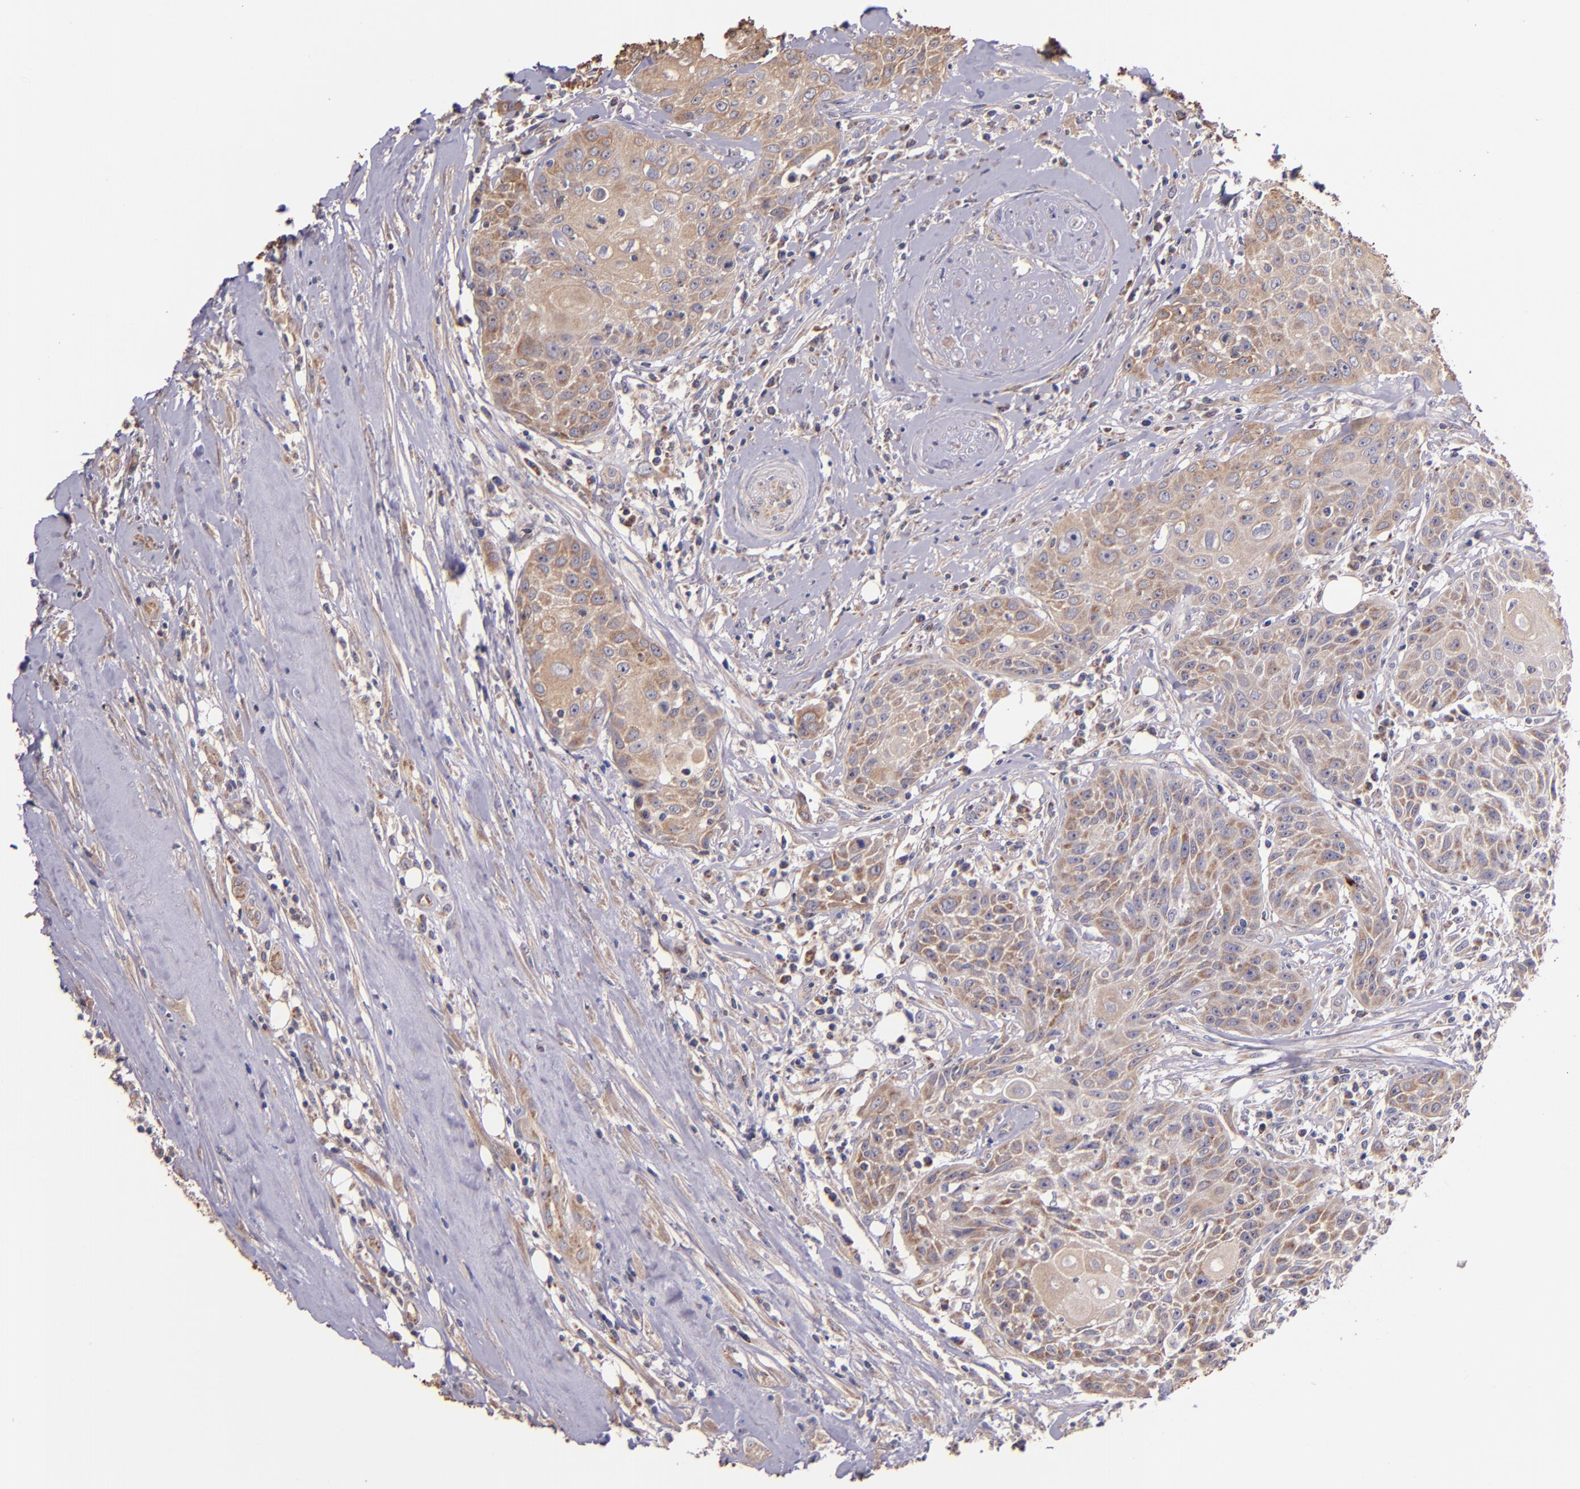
{"staining": {"intensity": "moderate", "quantity": ">75%", "location": "cytoplasmic/membranous"}, "tissue": "head and neck cancer", "cell_type": "Tumor cells", "image_type": "cancer", "snomed": [{"axis": "morphology", "description": "Squamous cell carcinoma, NOS"}, {"axis": "topography", "description": "Oral tissue"}, {"axis": "topography", "description": "Head-Neck"}], "caption": "The image demonstrates immunohistochemical staining of head and neck cancer (squamous cell carcinoma). There is moderate cytoplasmic/membranous staining is present in about >75% of tumor cells.", "gene": "SHC1", "patient": {"sex": "female", "age": 82}}